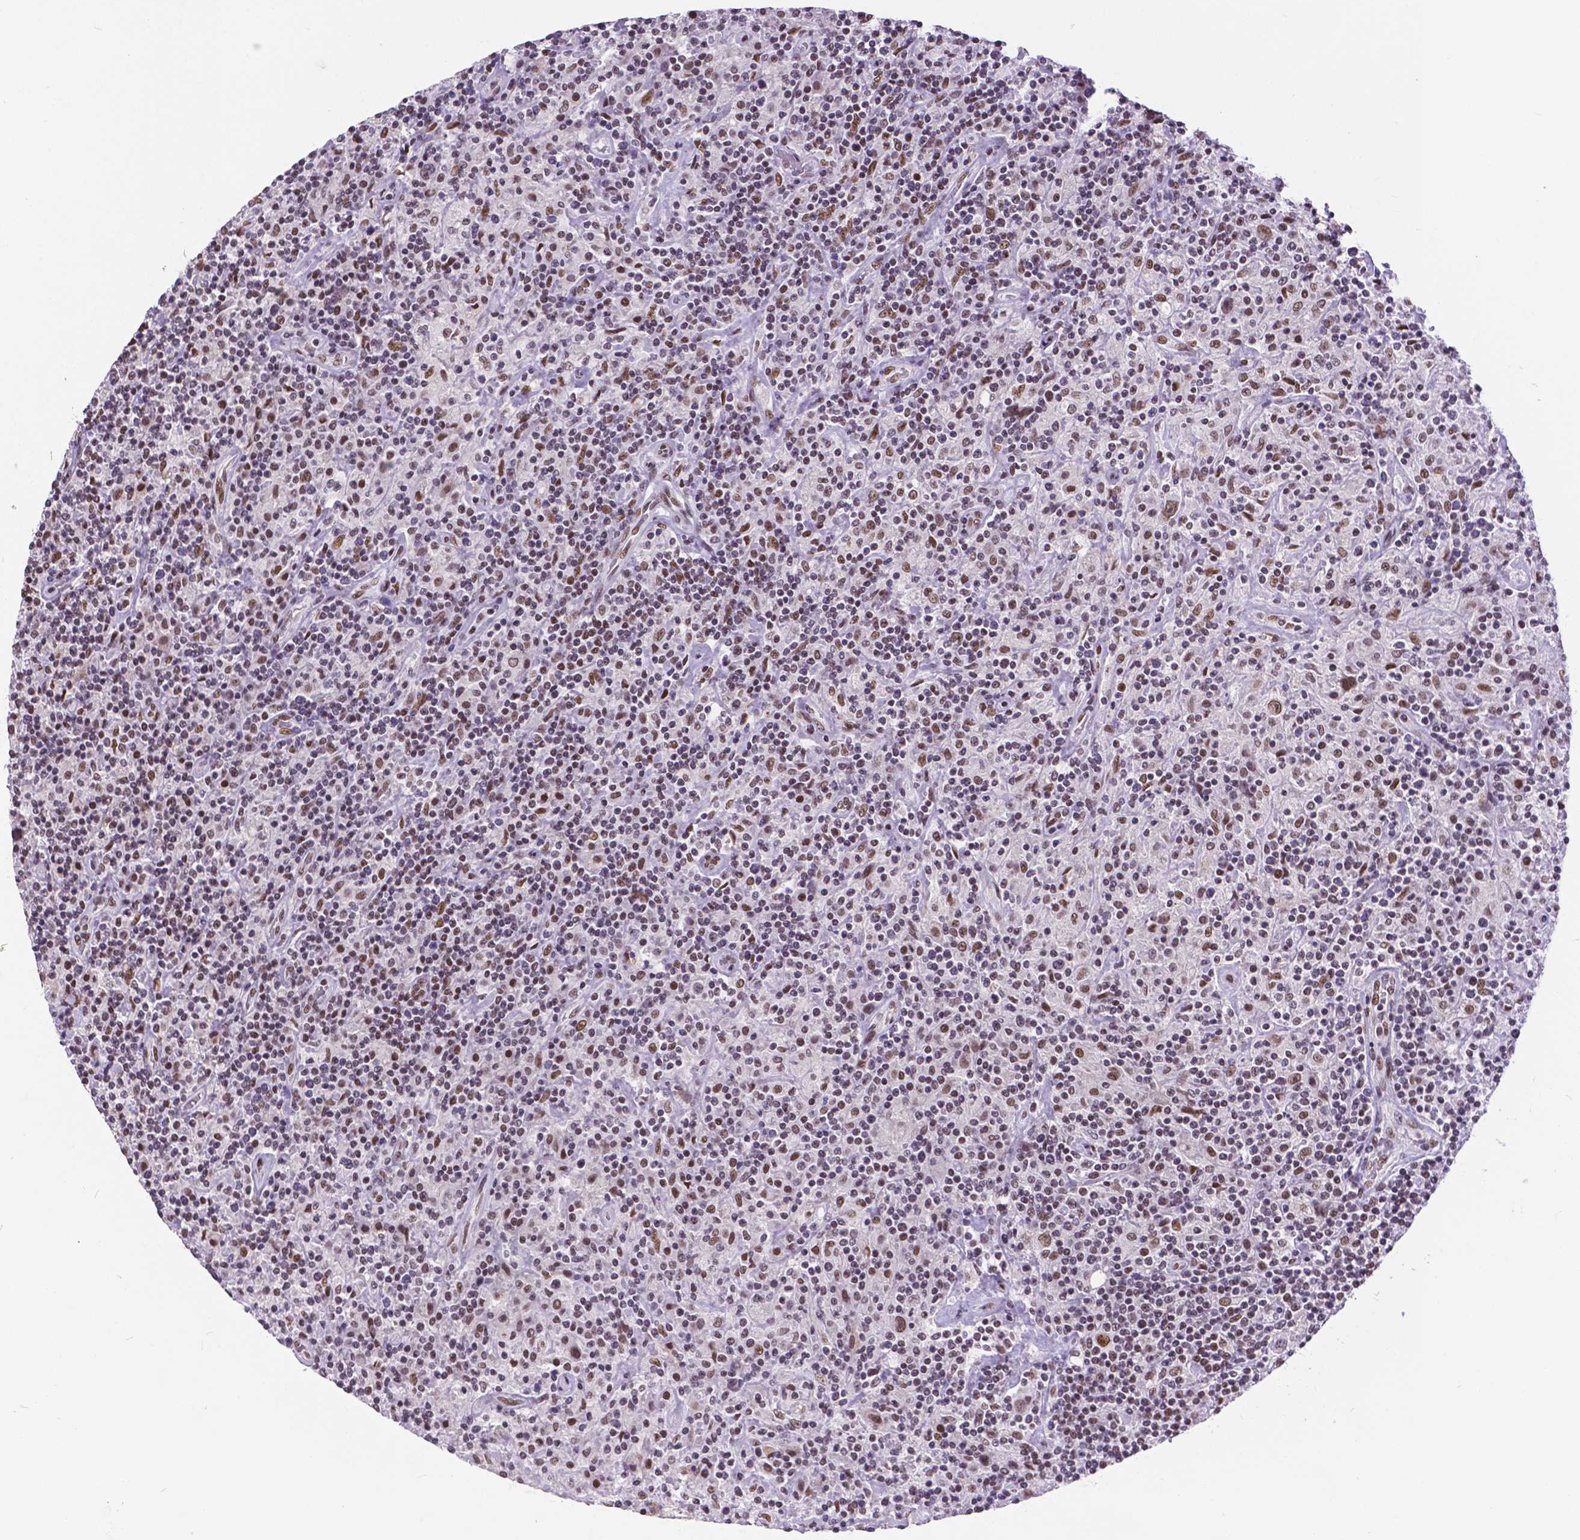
{"staining": {"intensity": "moderate", "quantity": ">75%", "location": "nuclear"}, "tissue": "lymphoma", "cell_type": "Tumor cells", "image_type": "cancer", "snomed": [{"axis": "morphology", "description": "Hodgkin's disease, NOS"}, {"axis": "topography", "description": "Lymph node"}], "caption": "IHC photomicrograph of Hodgkin's disease stained for a protein (brown), which displays medium levels of moderate nuclear positivity in approximately >75% of tumor cells.", "gene": "ATRX", "patient": {"sex": "male", "age": 70}}